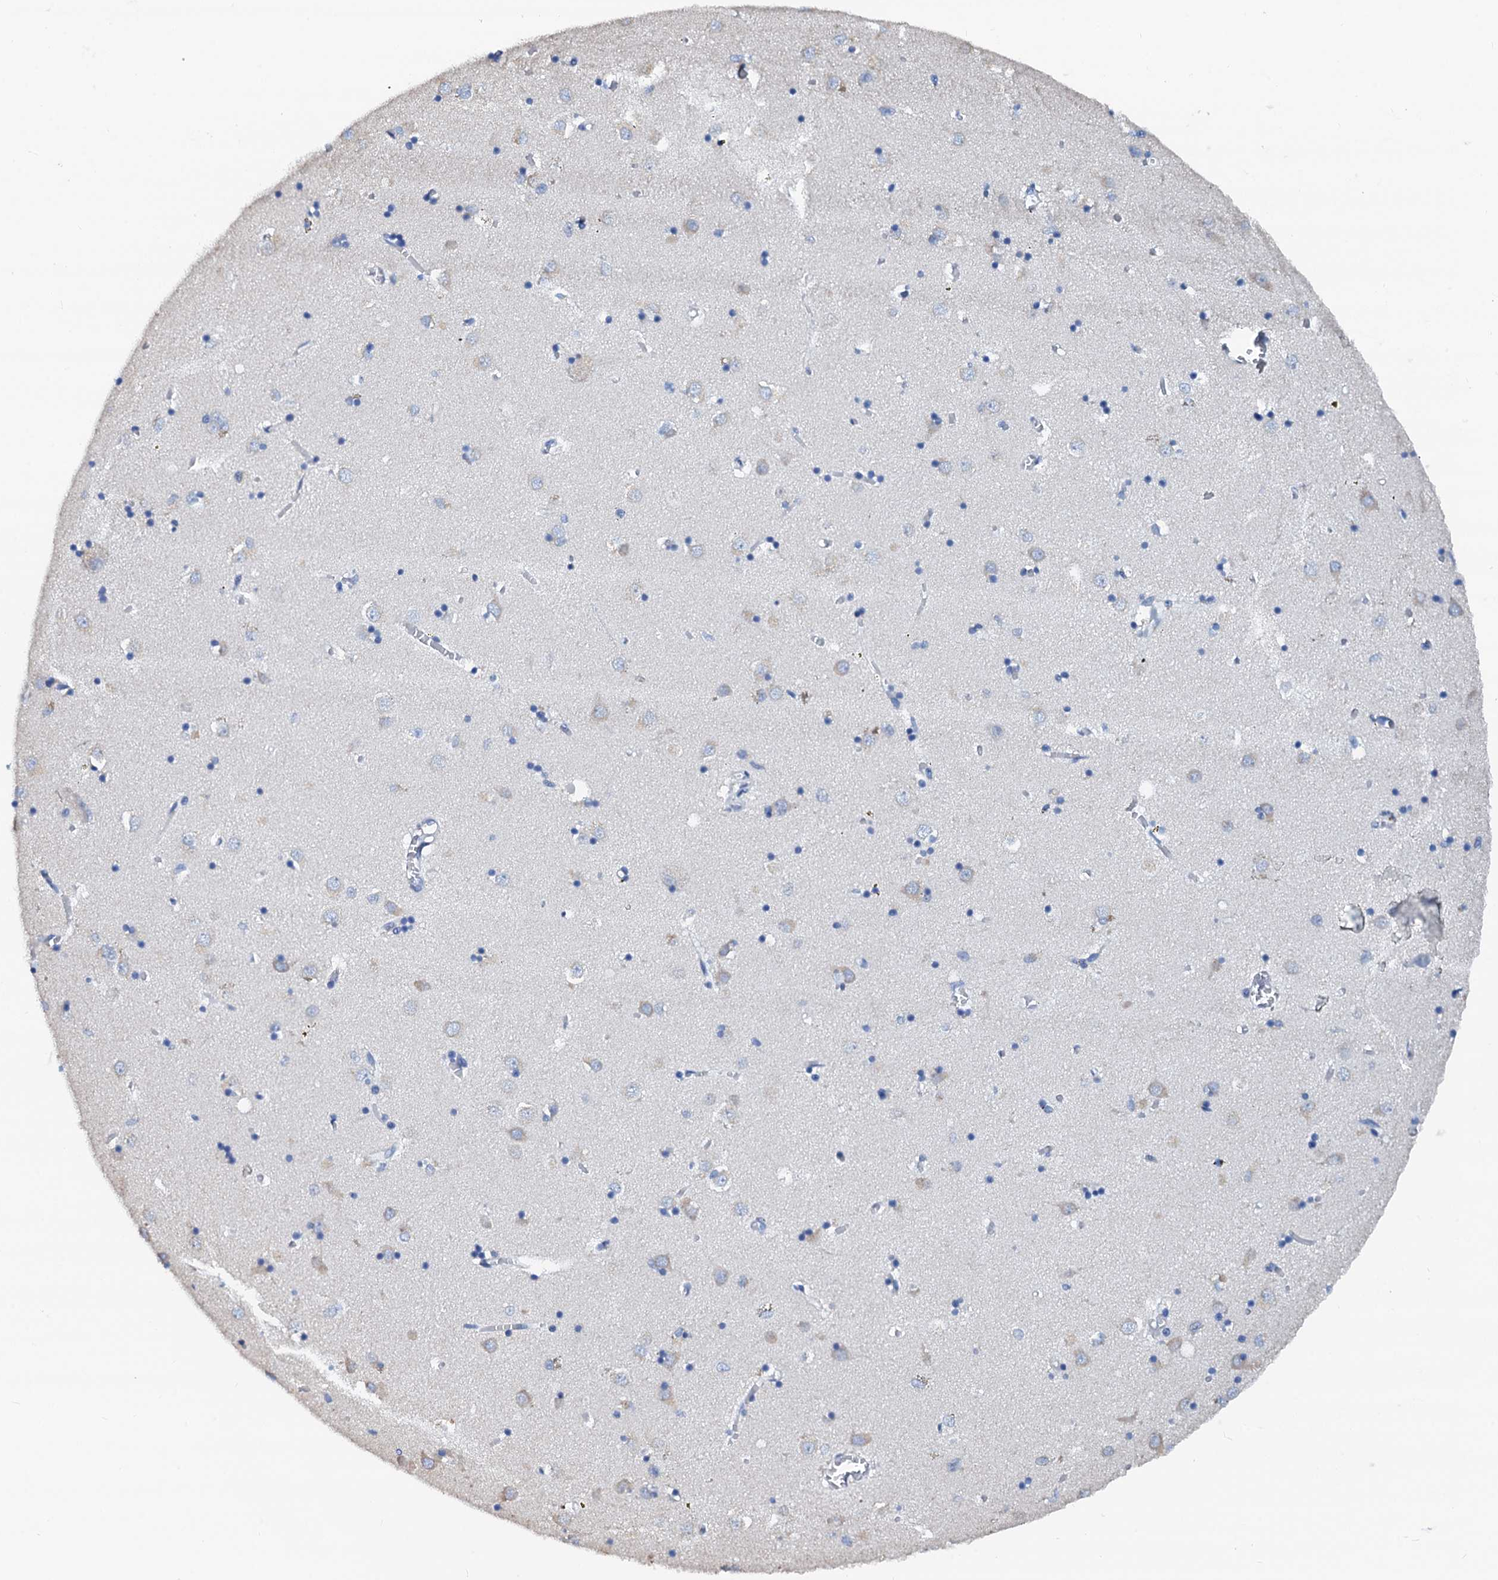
{"staining": {"intensity": "negative", "quantity": "none", "location": "none"}, "tissue": "caudate", "cell_type": "Glial cells", "image_type": "normal", "snomed": [{"axis": "morphology", "description": "Normal tissue, NOS"}, {"axis": "topography", "description": "Lateral ventricle wall"}], "caption": "High magnification brightfield microscopy of normal caudate stained with DAB (3,3'-diaminobenzidine) (brown) and counterstained with hematoxylin (blue): glial cells show no significant positivity.", "gene": "AKAP3", "patient": {"sex": "male", "age": 70}}